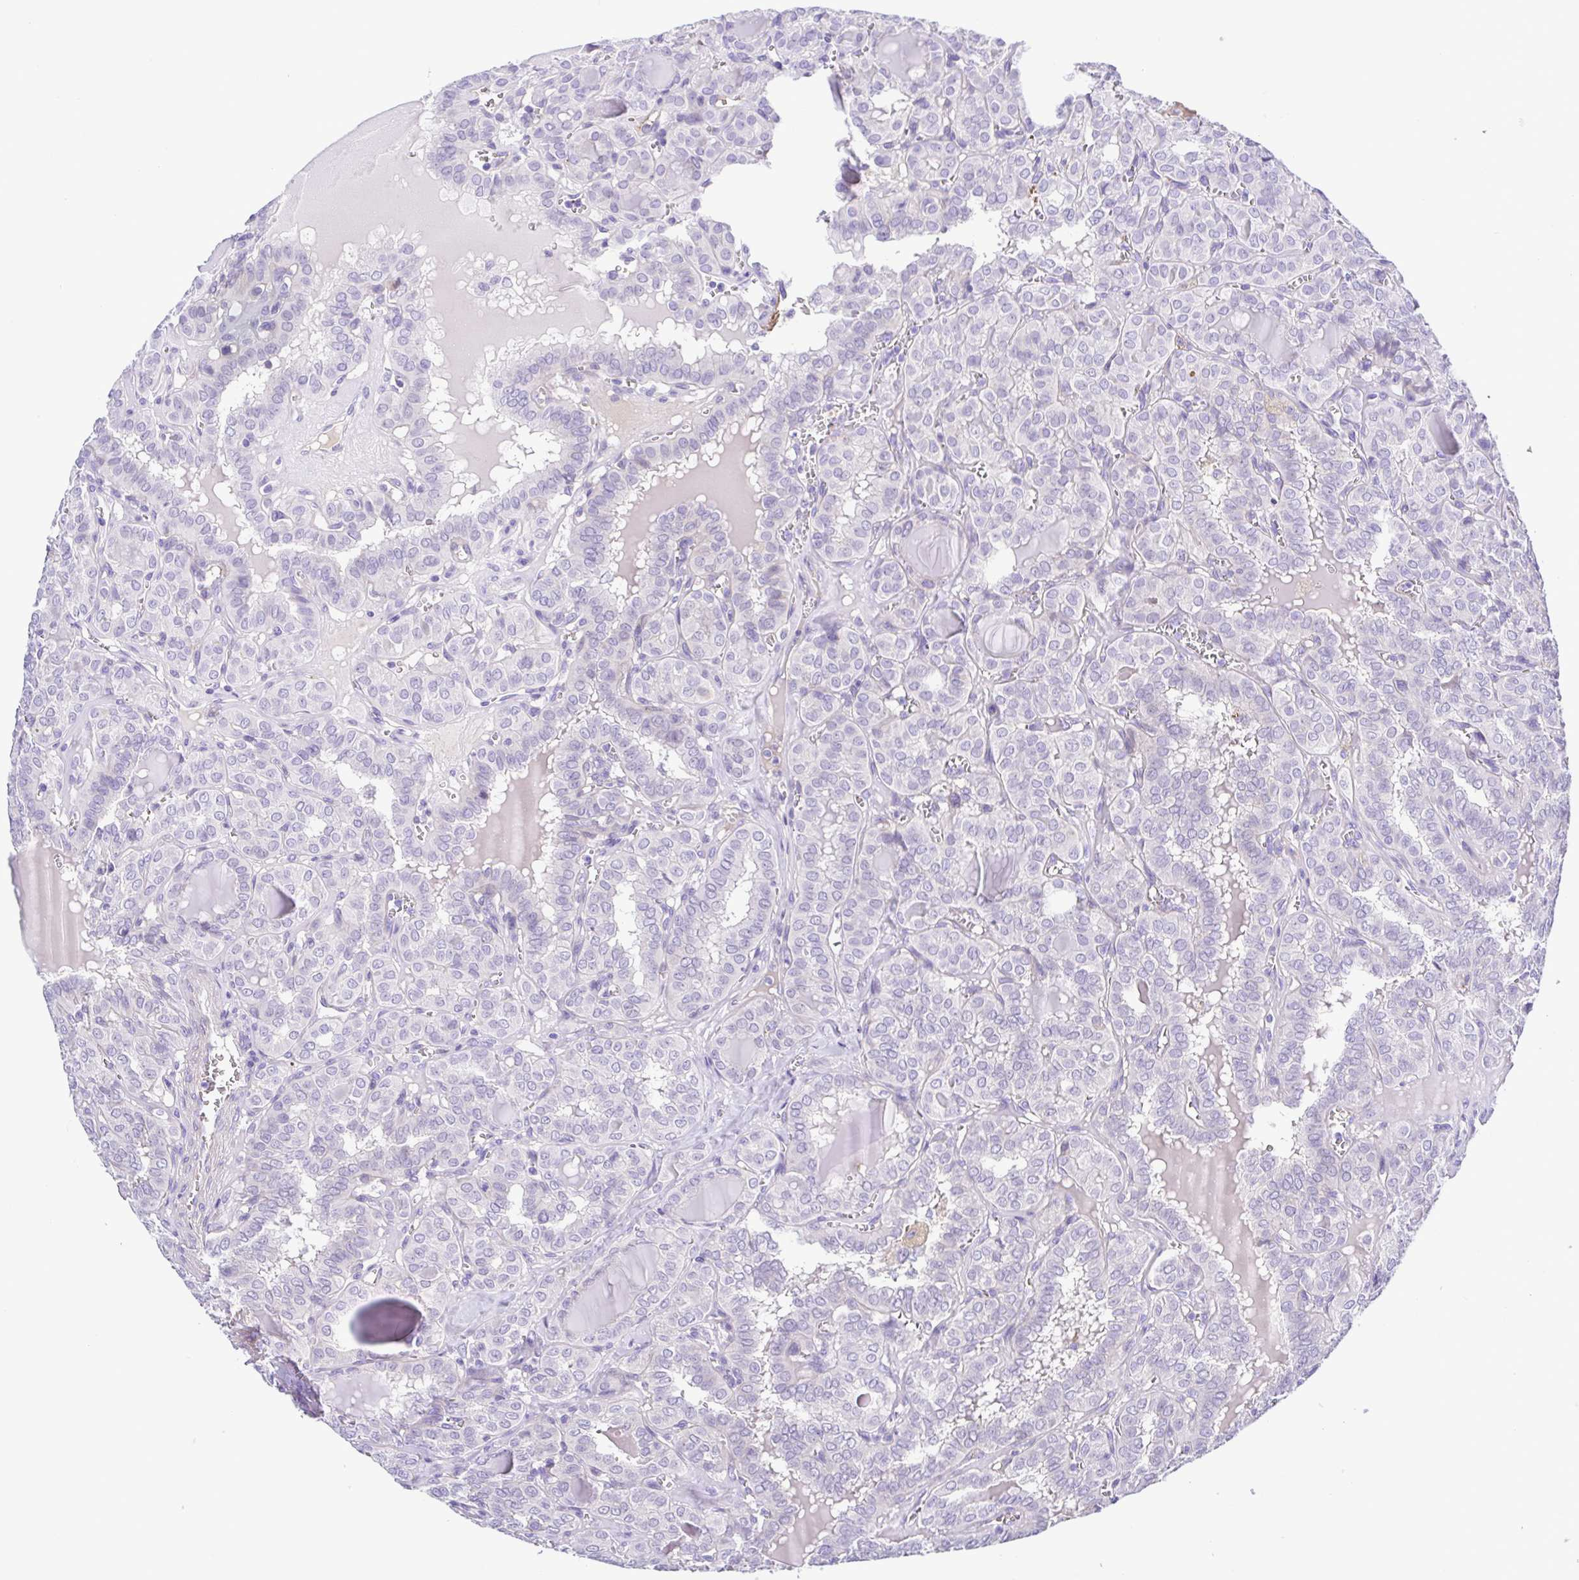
{"staining": {"intensity": "negative", "quantity": "none", "location": "none"}, "tissue": "thyroid cancer", "cell_type": "Tumor cells", "image_type": "cancer", "snomed": [{"axis": "morphology", "description": "Papillary adenocarcinoma, NOS"}, {"axis": "topography", "description": "Thyroid gland"}], "caption": "DAB (3,3'-diaminobenzidine) immunohistochemical staining of papillary adenocarcinoma (thyroid) shows no significant positivity in tumor cells.", "gene": "GABBR2", "patient": {"sex": "female", "age": 41}}